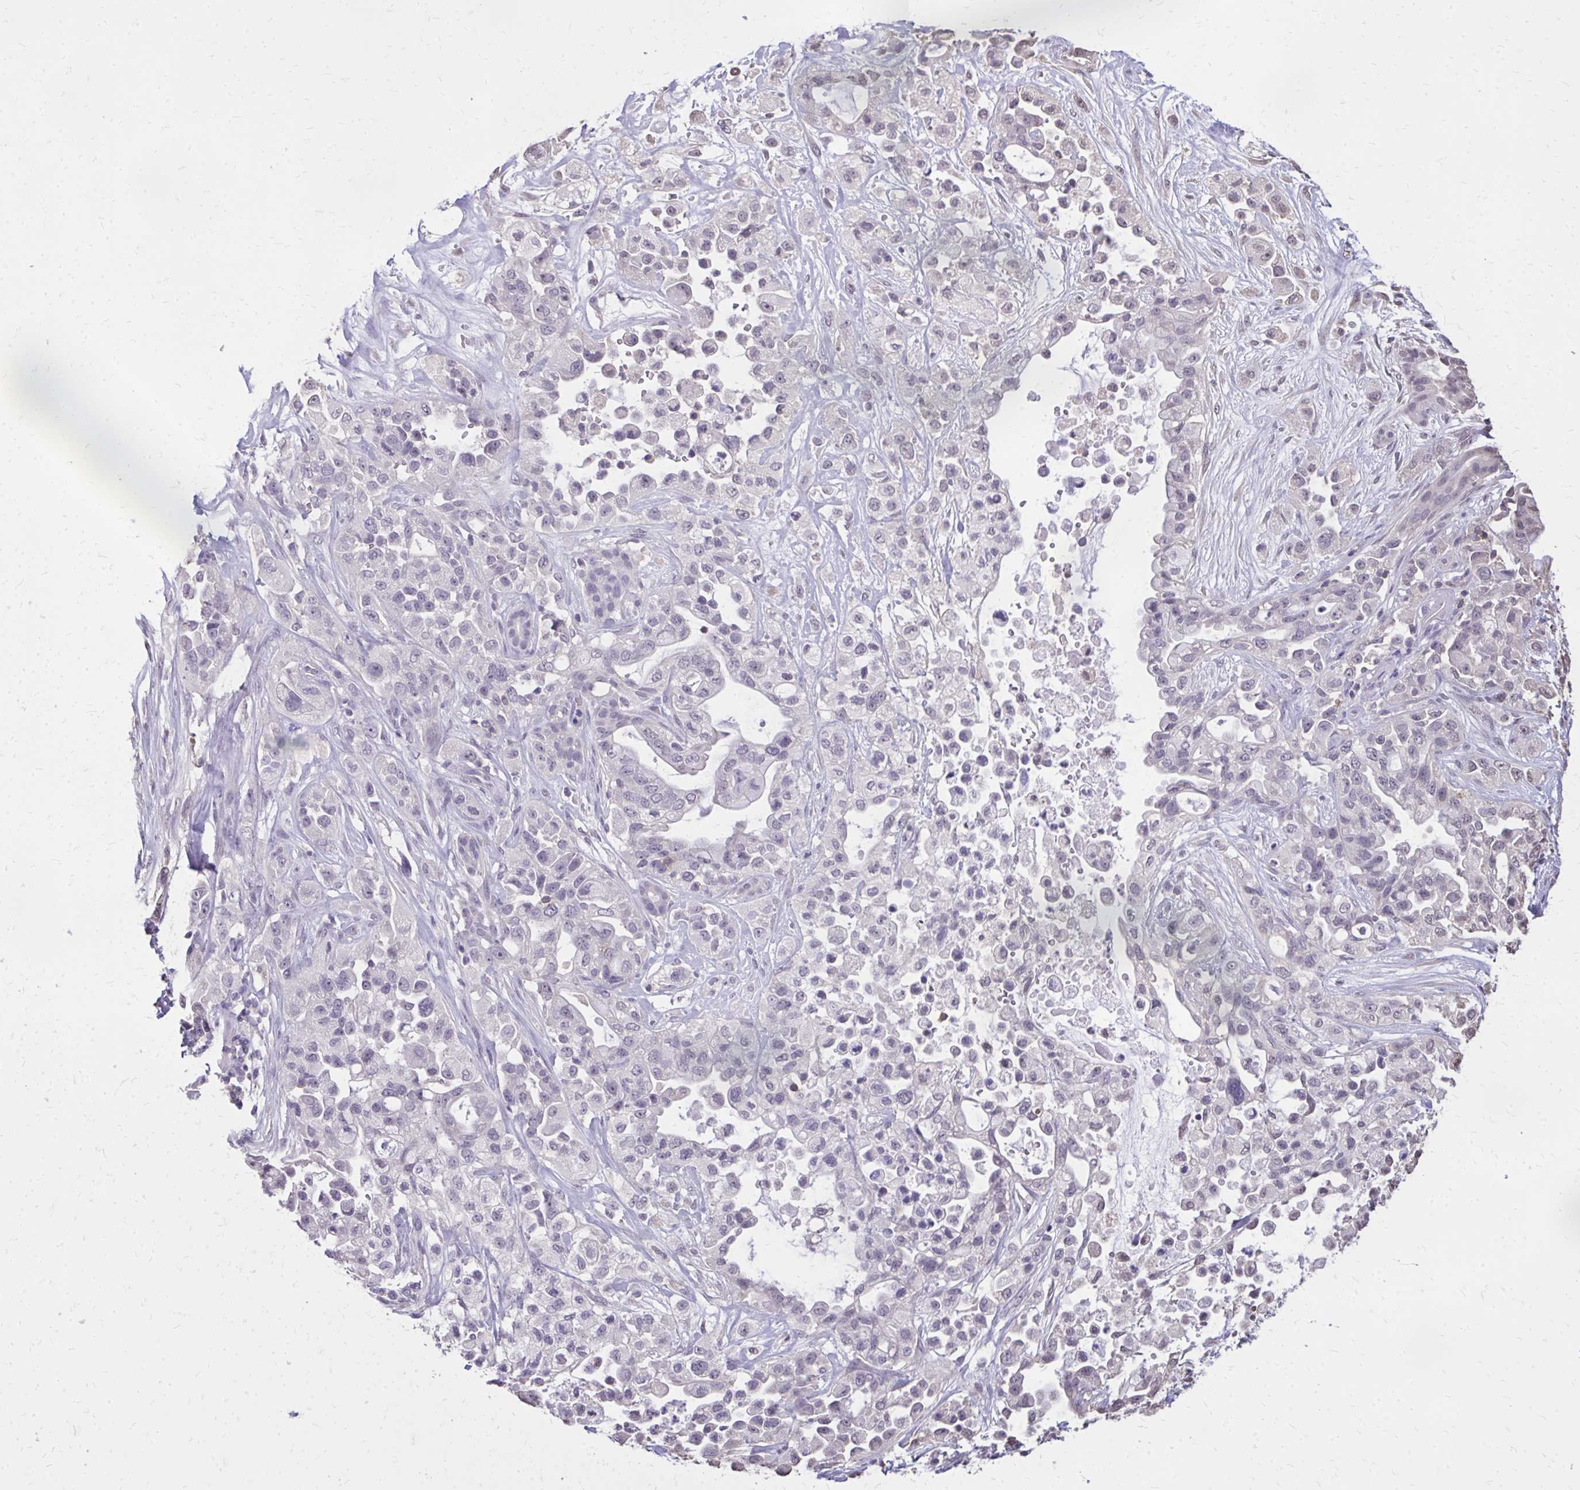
{"staining": {"intensity": "negative", "quantity": "none", "location": "none"}, "tissue": "pancreatic cancer", "cell_type": "Tumor cells", "image_type": "cancer", "snomed": [{"axis": "morphology", "description": "Adenocarcinoma, NOS"}, {"axis": "topography", "description": "Pancreas"}], "caption": "Tumor cells show no significant expression in pancreatic cancer.", "gene": "AKAP5", "patient": {"sex": "male", "age": 44}}